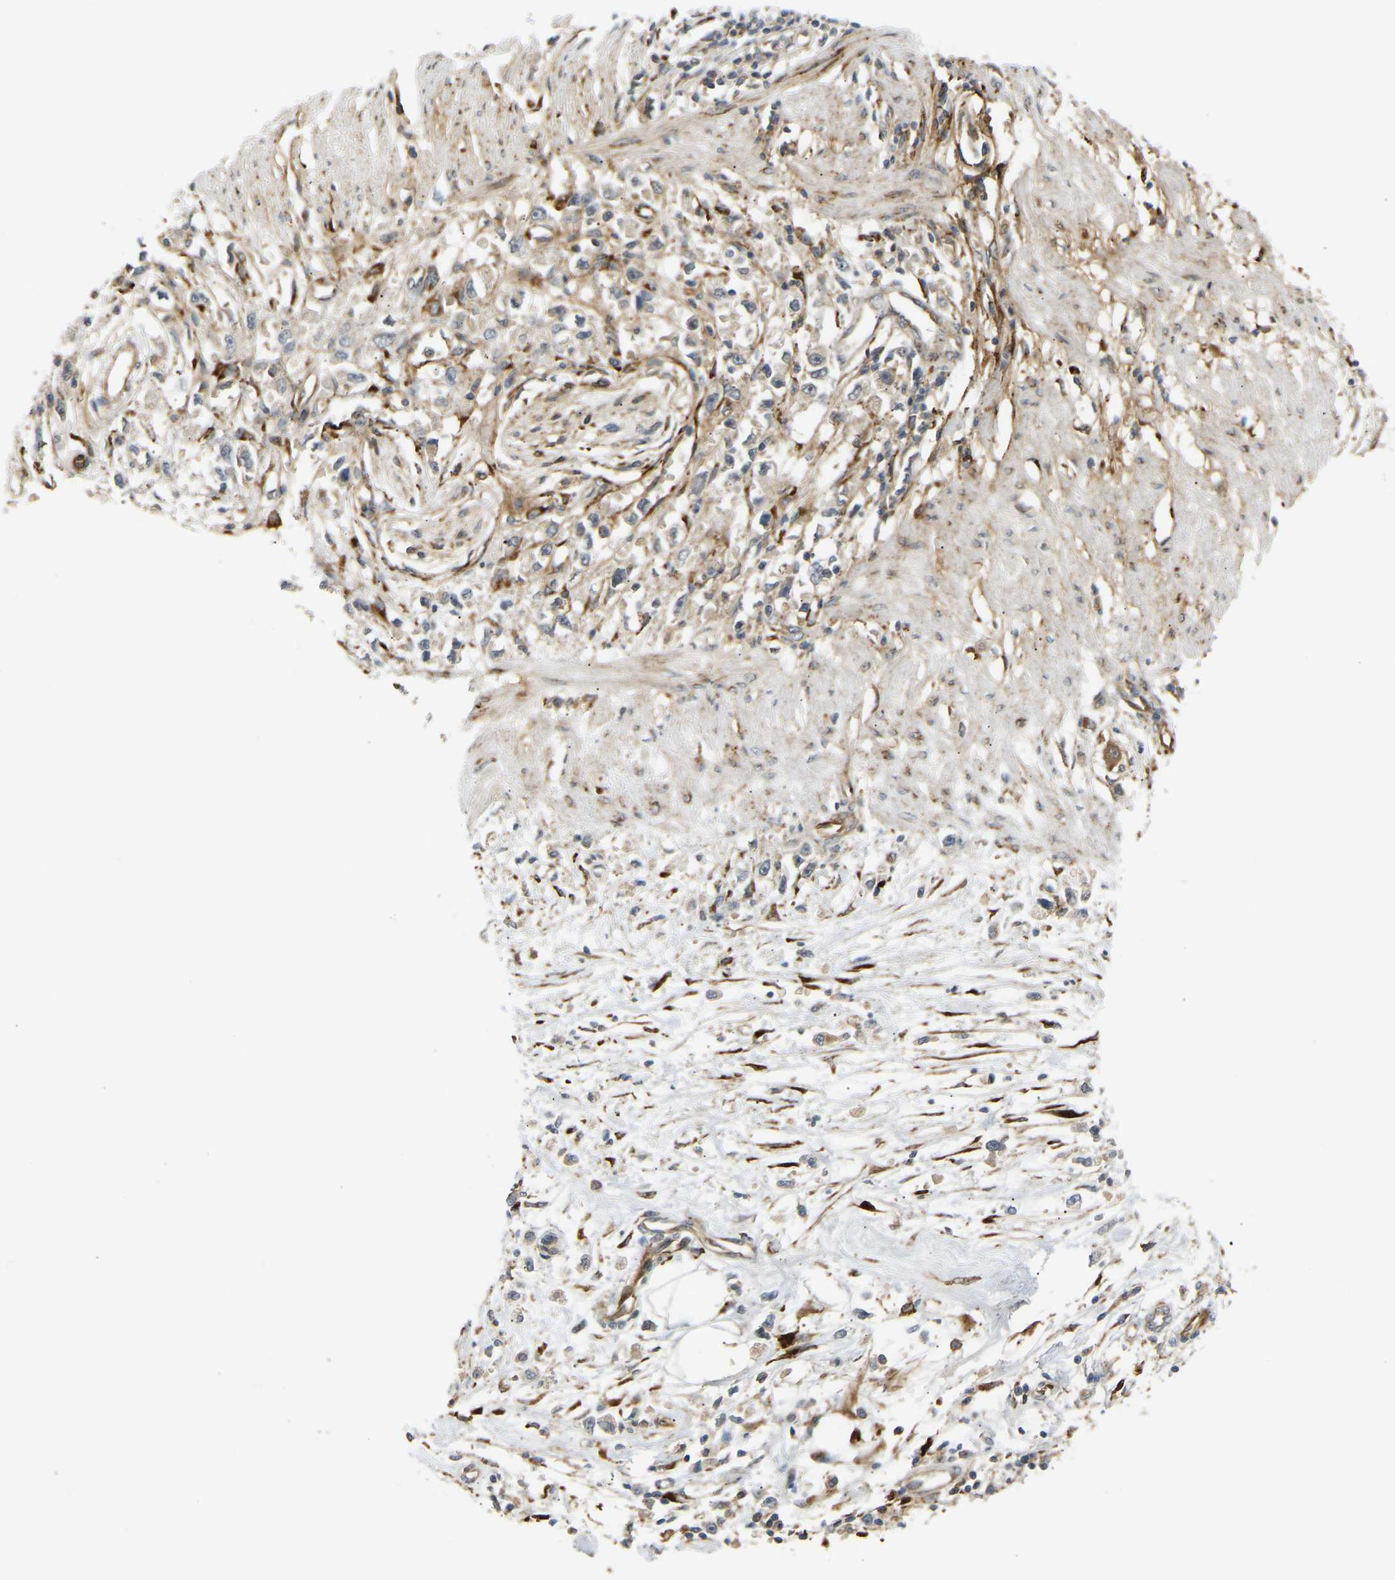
{"staining": {"intensity": "negative", "quantity": "none", "location": "none"}, "tissue": "stomach cancer", "cell_type": "Tumor cells", "image_type": "cancer", "snomed": [{"axis": "morphology", "description": "Adenocarcinoma, NOS"}, {"axis": "topography", "description": "Stomach"}], "caption": "A micrograph of human adenocarcinoma (stomach) is negative for staining in tumor cells.", "gene": "PLCG2", "patient": {"sex": "female", "age": 59}}